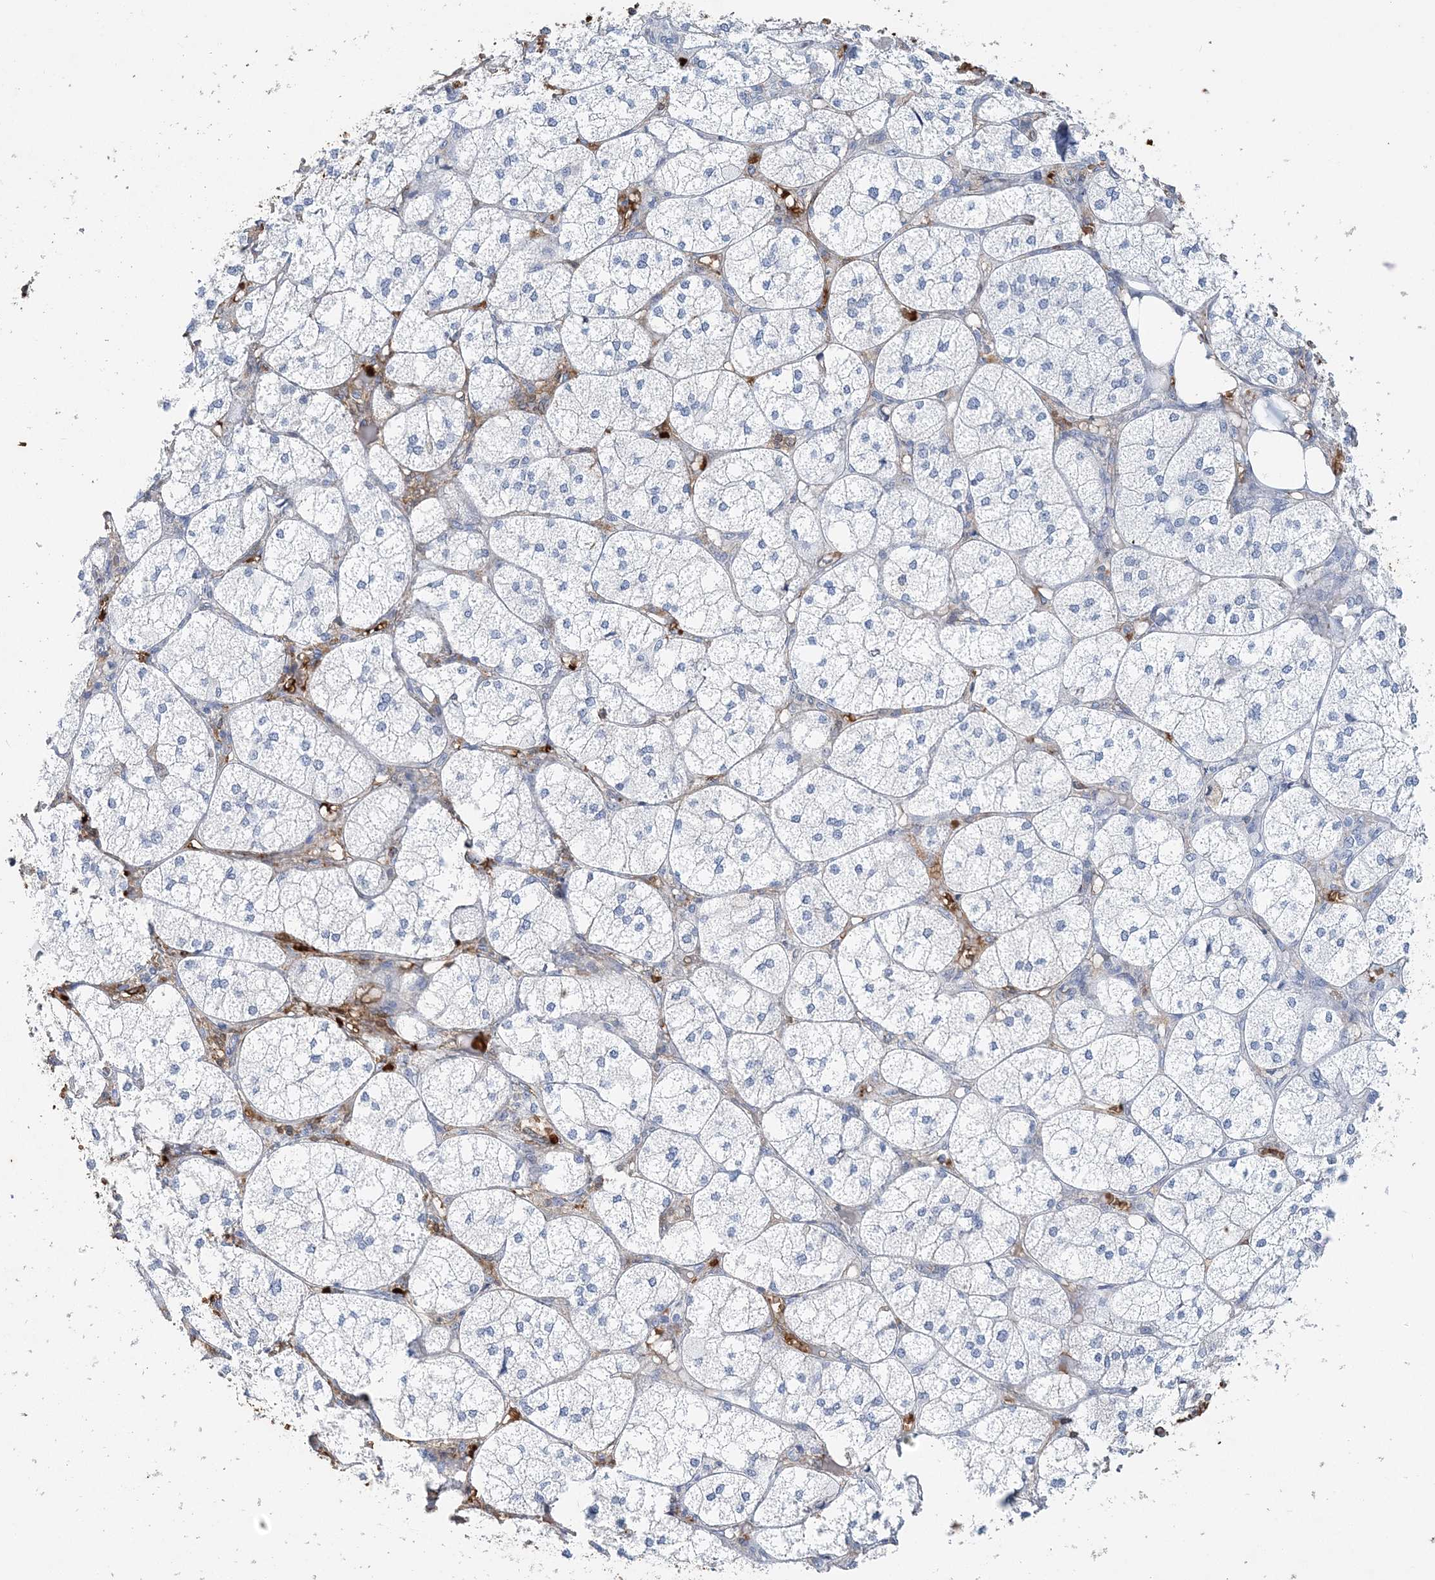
{"staining": {"intensity": "weak", "quantity": "<25%", "location": "cytoplasmic/membranous"}, "tissue": "adrenal gland", "cell_type": "Glandular cells", "image_type": "normal", "snomed": [{"axis": "morphology", "description": "Normal tissue, NOS"}, {"axis": "topography", "description": "Adrenal gland"}], "caption": "Image shows no protein staining in glandular cells of unremarkable adrenal gland. Nuclei are stained in blue.", "gene": "HBD", "patient": {"sex": "female", "age": 61}}